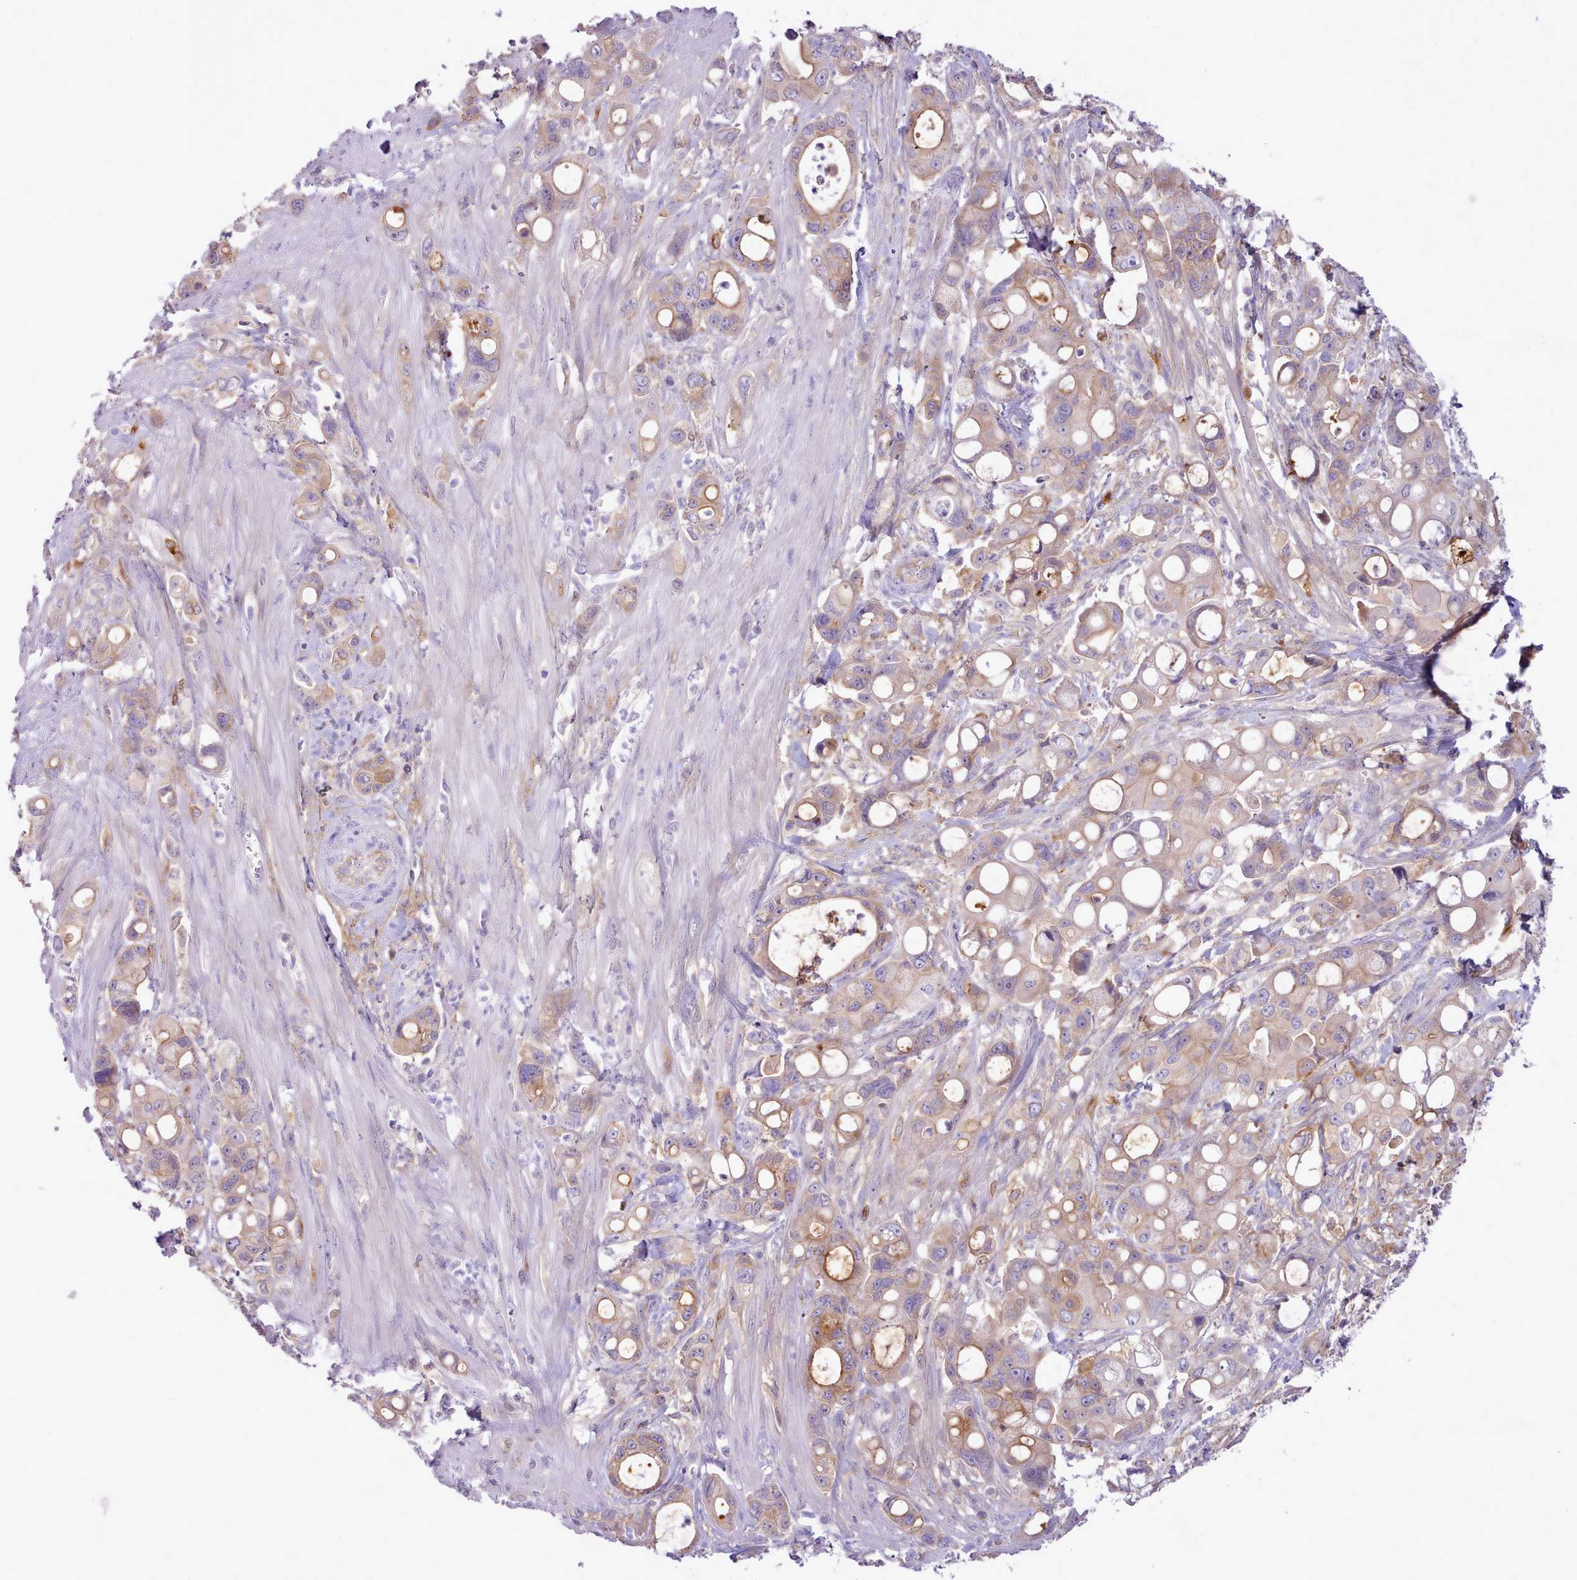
{"staining": {"intensity": "moderate", "quantity": "25%-75%", "location": "cytoplasmic/membranous"}, "tissue": "pancreatic cancer", "cell_type": "Tumor cells", "image_type": "cancer", "snomed": [{"axis": "morphology", "description": "Adenocarcinoma, NOS"}, {"axis": "topography", "description": "Pancreas"}], "caption": "There is medium levels of moderate cytoplasmic/membranous expression in tumor cells of adenocarcinoma (pancreatic), as demonstrated by immunohistochemical staining (brown color).", "gene": "CYP2A13", "patient": {"sex": "male", "age": 68}}